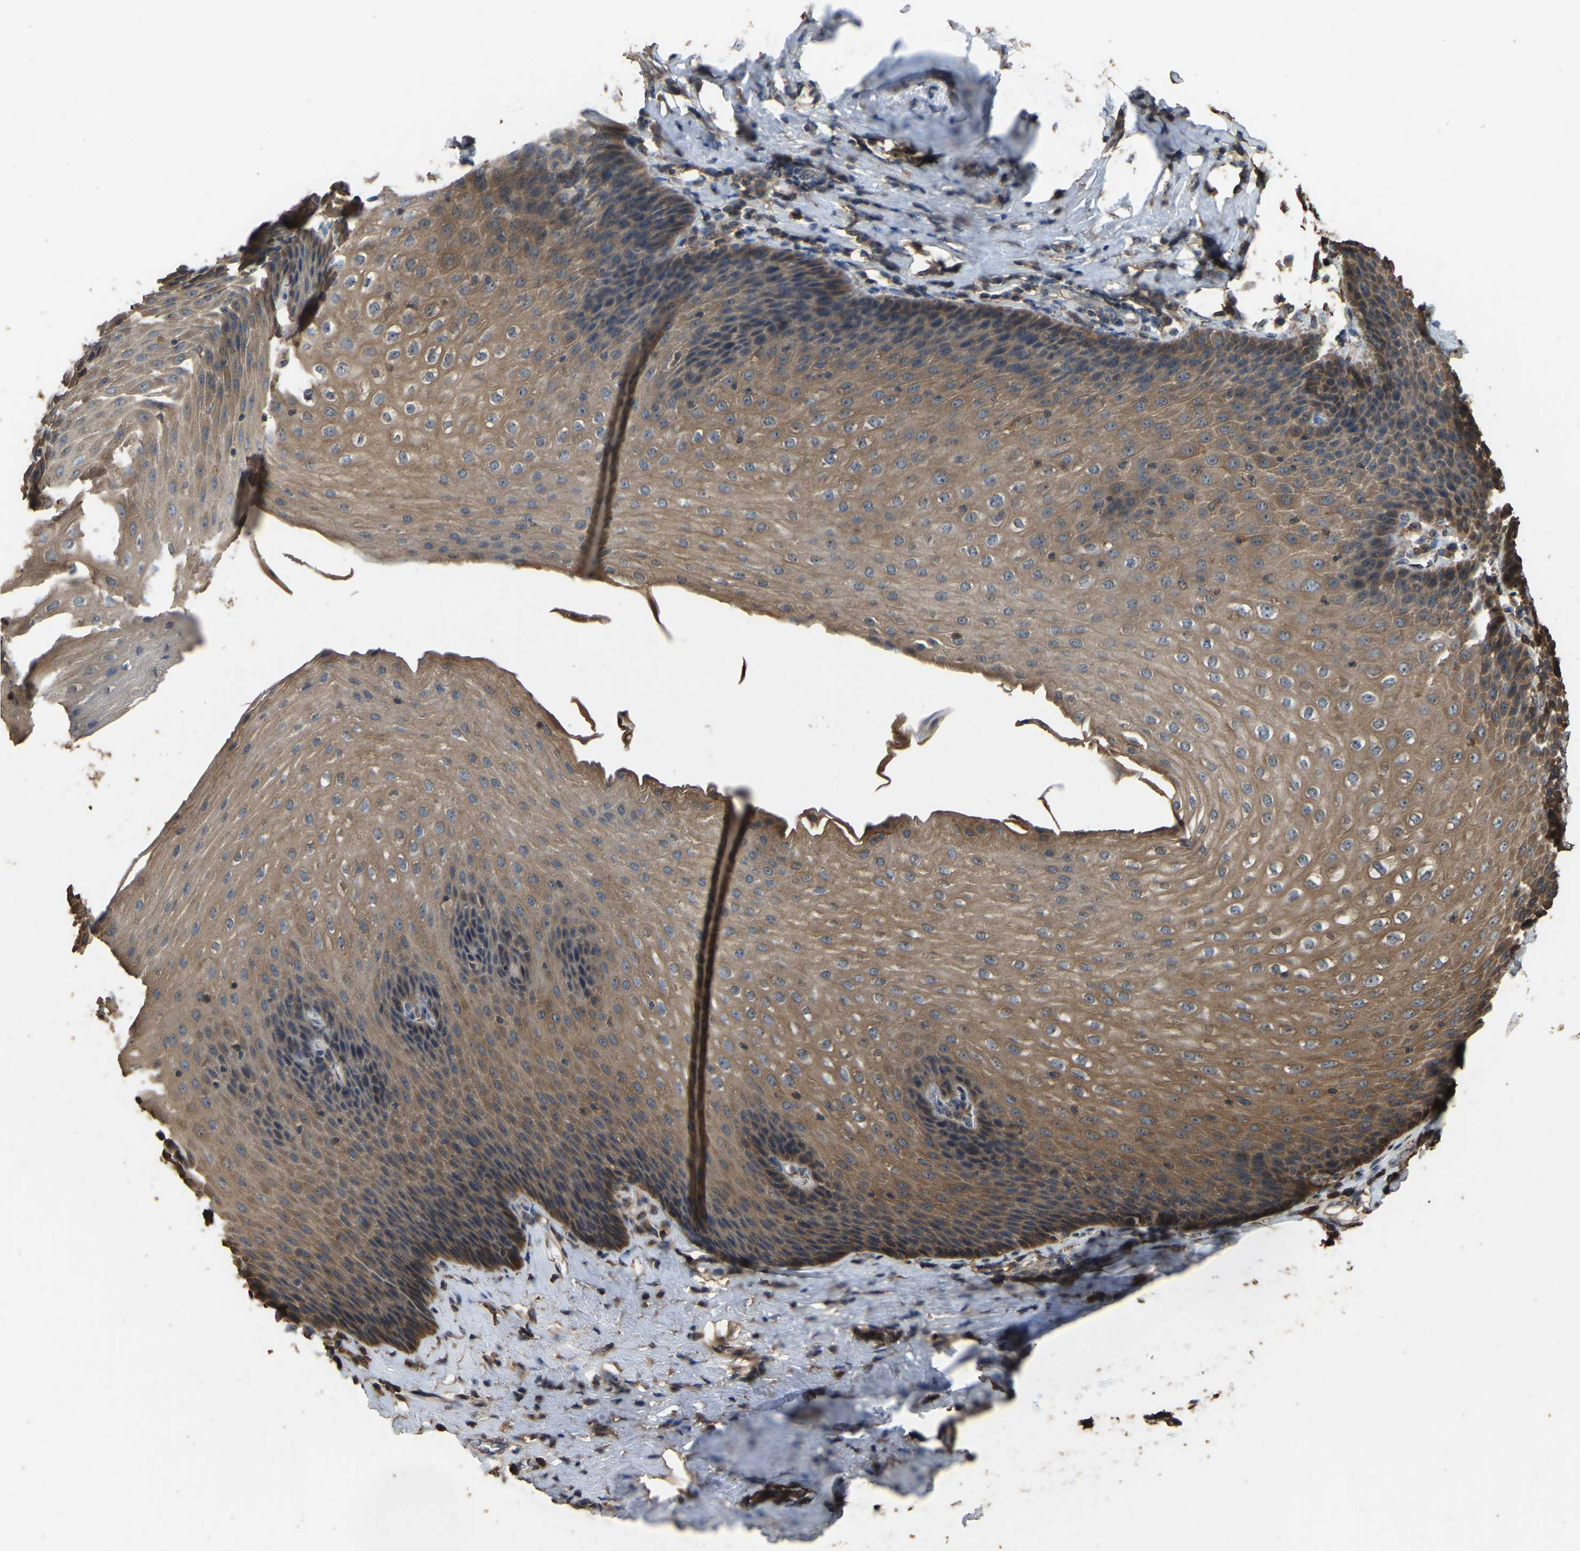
{"staining": {"intensity": "moderate", "quantity": ">75%", "location": "cytoplasmic/membranous"}, "tissue": "esophagus", "cell_type": "Squamous epithelial cells", "image_type": "normal", "snomed": [{"axis": "morphology", "description": "Normal tissue, NOS"}, {"axis": "topography", "description": "Esophagus"}], "caption": "IHC micrograph of unremarkable human esophagus stained for a protein (brown), which shows medium levels of moderate cytoplasmic/membranous staining in about >75% of squamous epithelial cells.", "gene": "FHIT", "patient": {"sex": "female", "age": 61}}